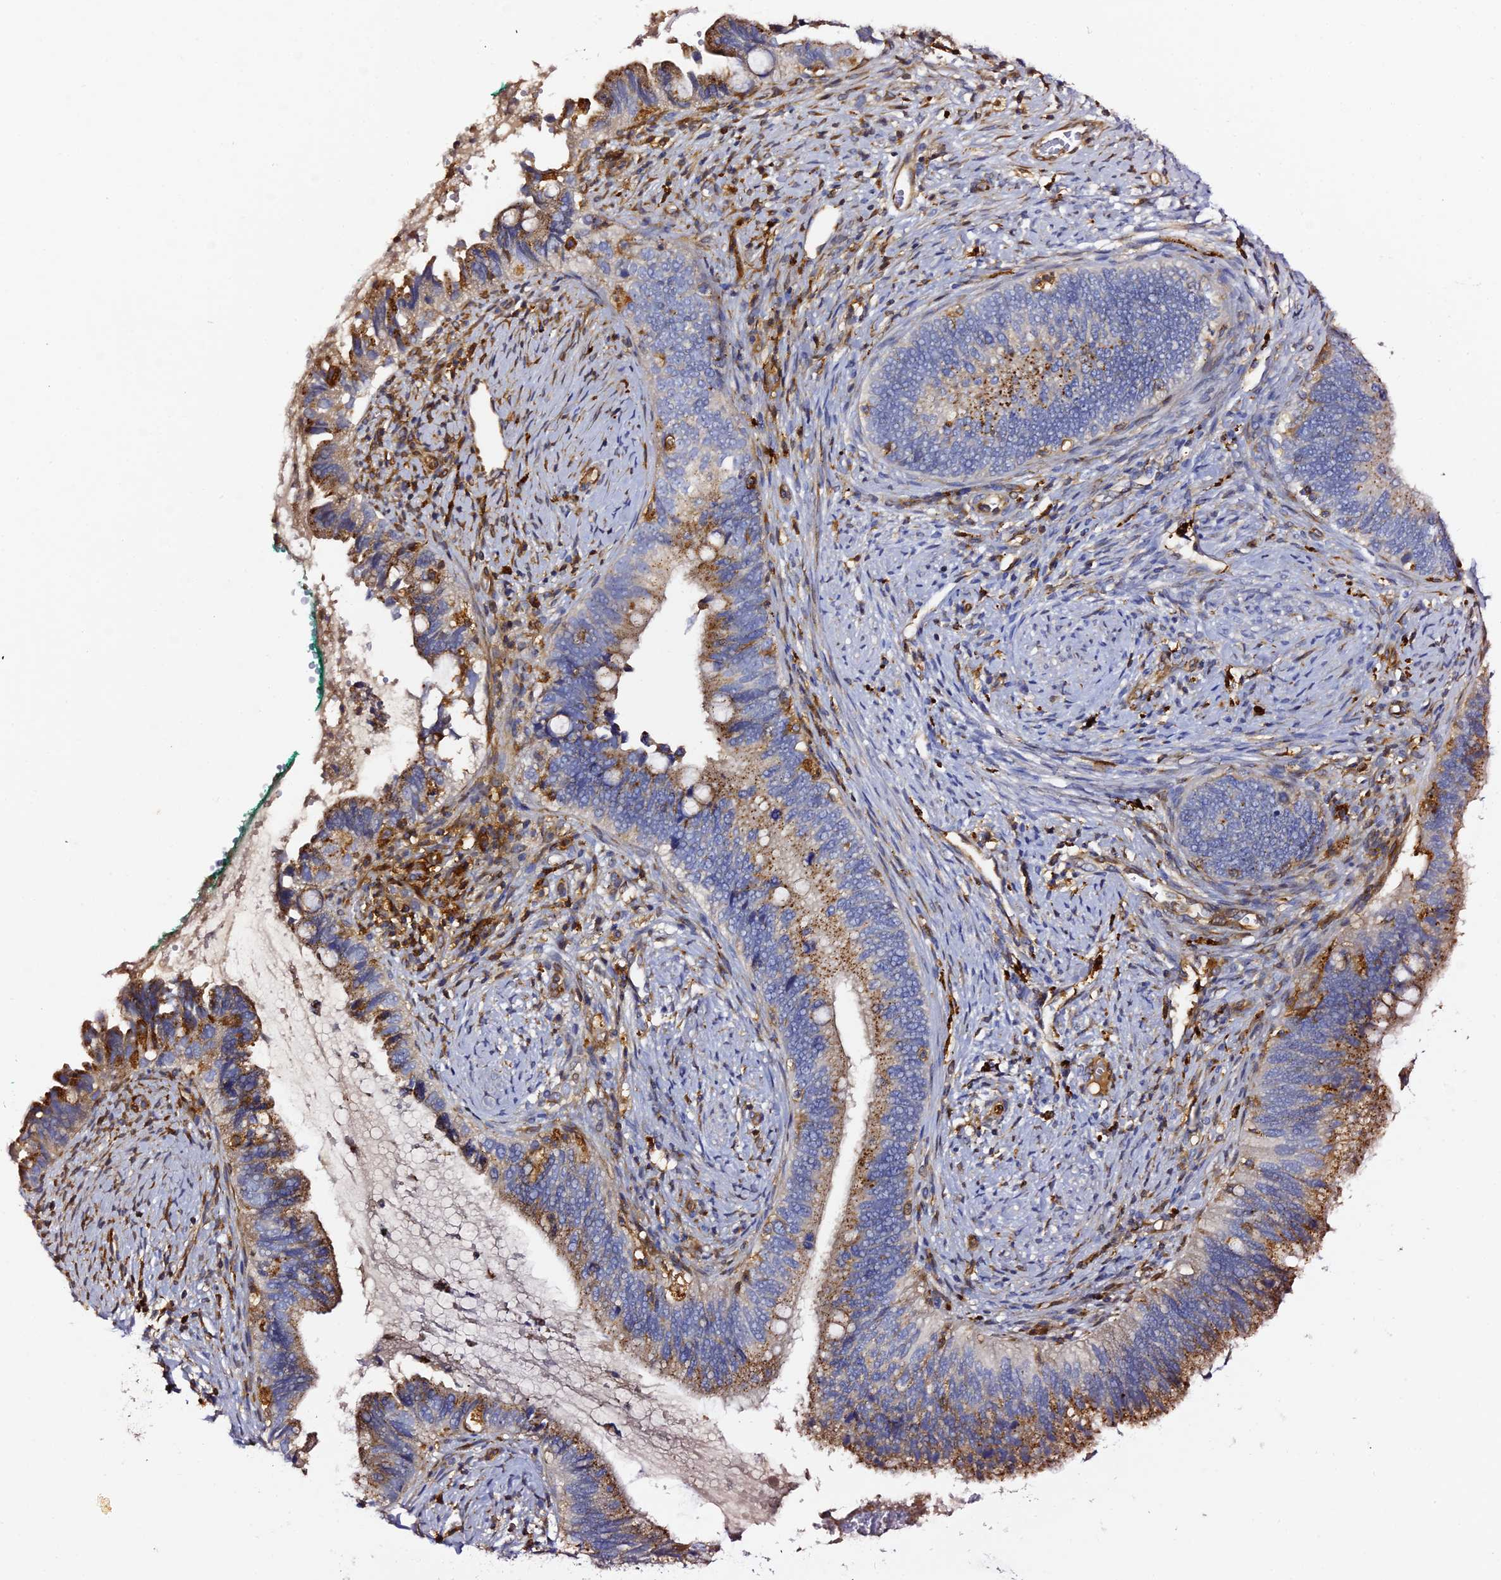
{"staining": {"intensity": "moderate", "quantity": "25%-75%", "location": "cytoplasmic/membranous"}, "tissue": "cervical cancer", "cell_type": "Tumor cells", "image_type": "cancer", "snomed": [{"axis": "morphology", "description": "Adenocarcinoma, NOS"}, {"axis": "topography", "description": "Cervix"}], "caption": "This photomicrograph reveals cervical cancer stained with immunohistochemistry (IHC) to label a protein in brown. The cytoplasmic/membranous of tumor cells show moderate positivity for the protein. Nuclei are counter-stained blue.", "gene": "TRPV2", "patient": {"sex": "female", "age": 42}}